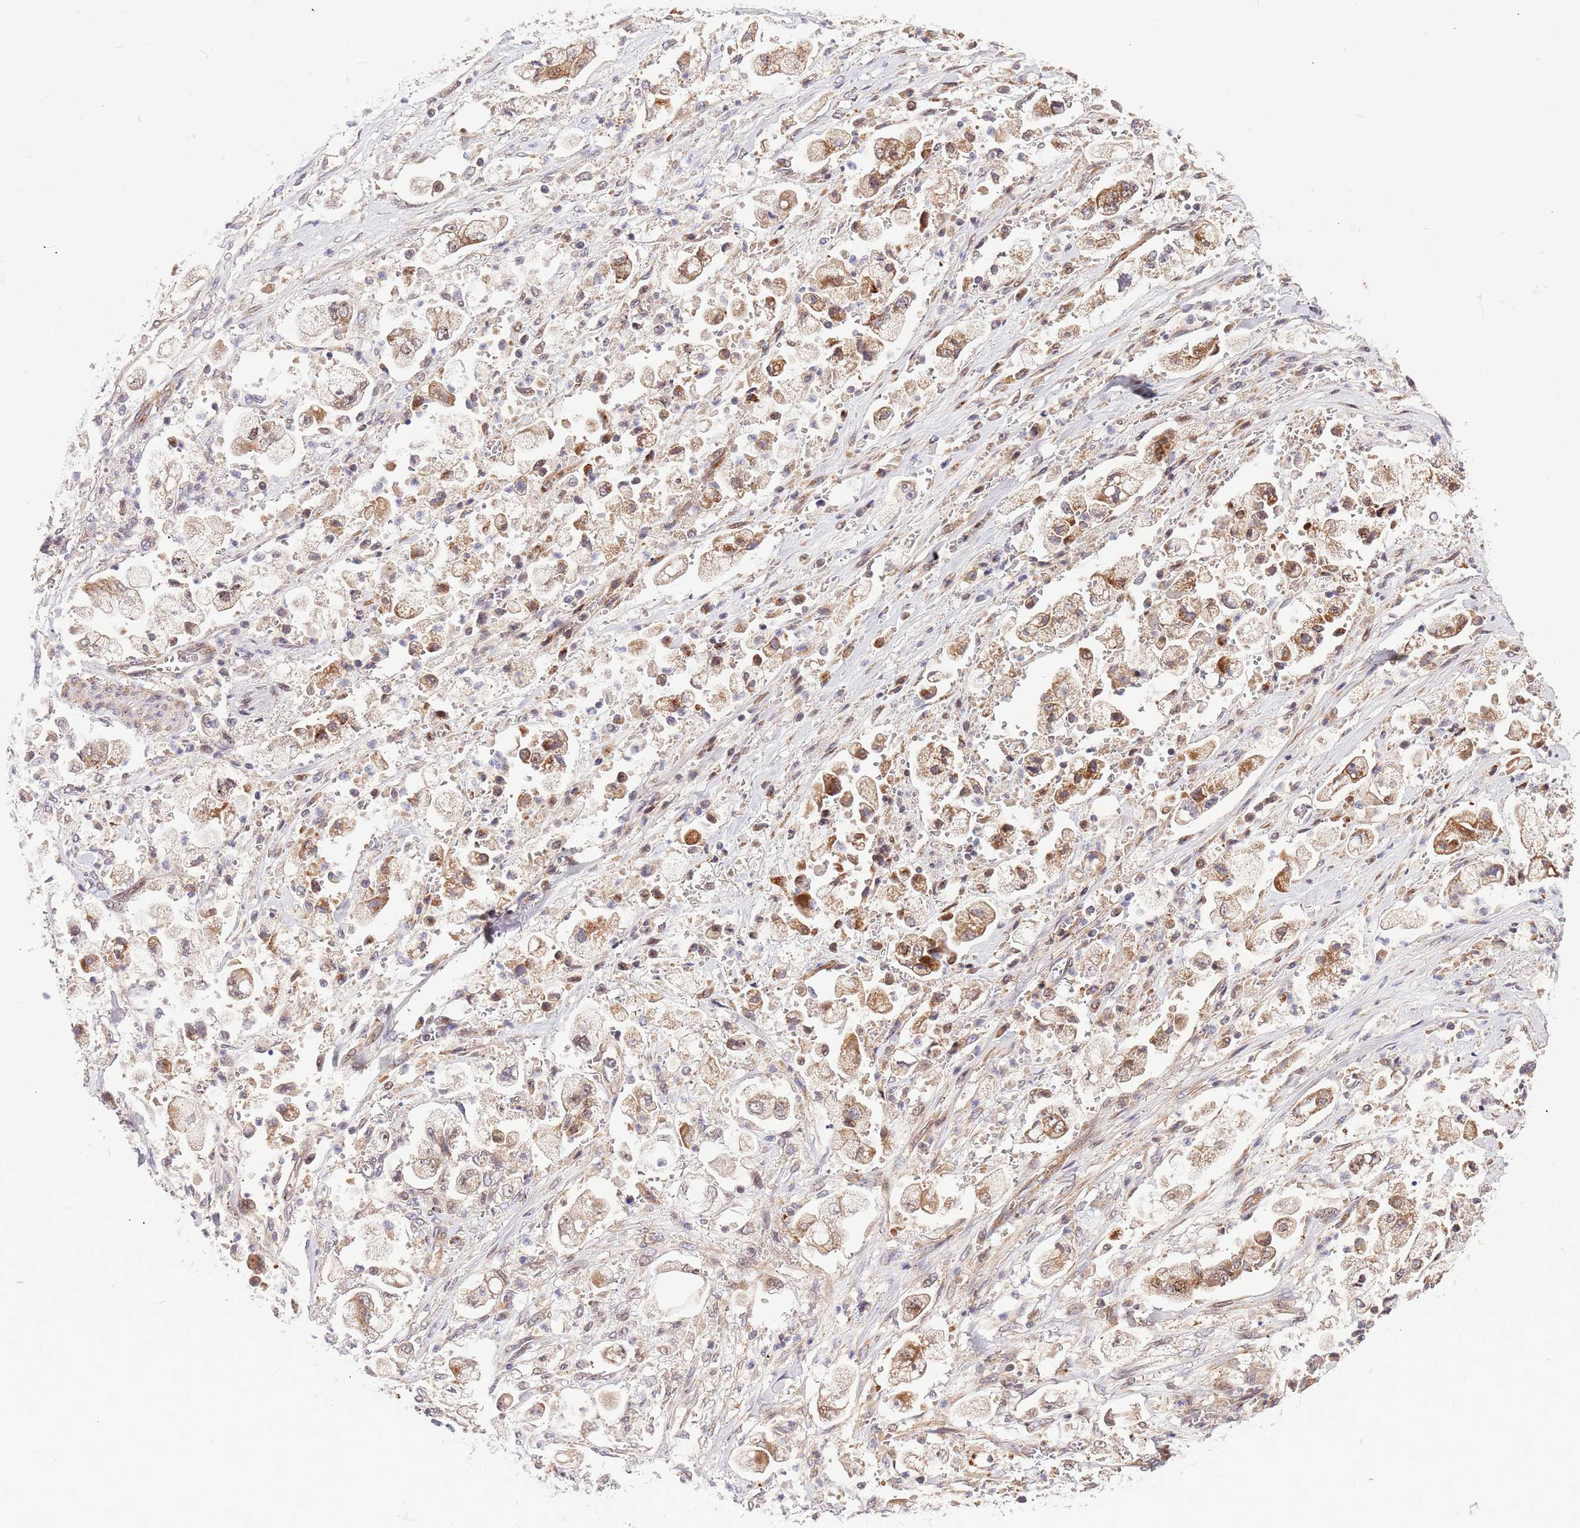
{"staining": {"intensity": "moderate", "quantity": ">75%", "location": "cytoplasmic/membranous"}, "tissue": "stomach cancer", "cell_type": "Tumor cells", "image_type": "cancer", "snomed": [{"axis": "morphology", "description": "Adenocarcinoma, NOS"}, {"axis": "topography", "description": "Stomach"}], "caption": "Immunohistochemistry (IHC) (DAB (3,3'-diaminobenzidine)) staining of stomach cancer demonstrates moderate cytoplasmic/membranous protein staining in approximately >75% of tumor cells.", "gene": "HAUS3", "patient": {"sex": "male", "age": 62}}